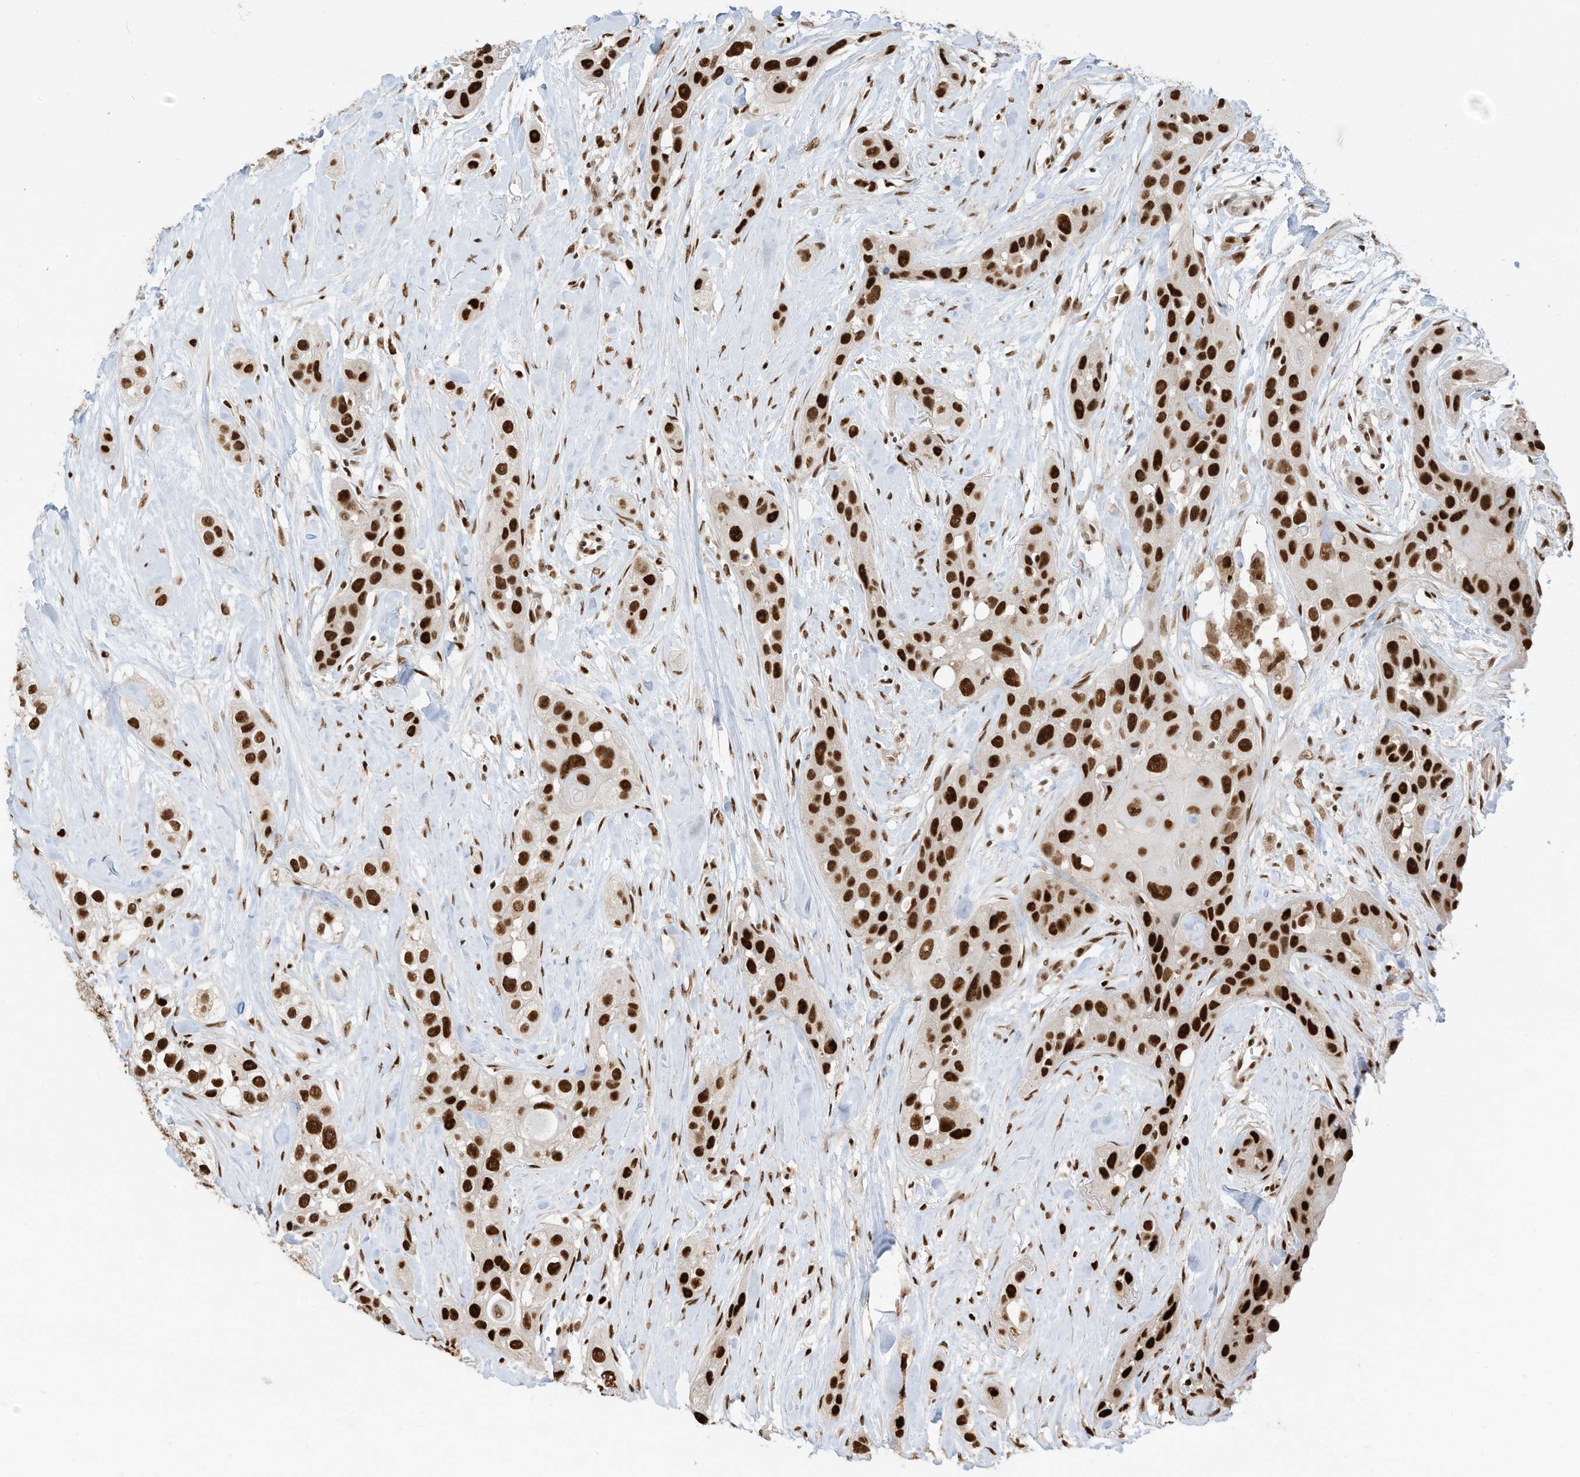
{"staining": {"intensity": "strong", "quantity": ">75%", "location": "nuclear"}, "tissue": "head and neck cancer", "cell_type": "Tumor cells", "image_type": "cancer", "snomed": [{"axis": "morphology", "description": "Normal tissue, NOS"}, {"axis": "morphology", "description": "Squamous cell carcinoma, NOS"}, {"axis": "topography", "description": "Skeletal muscle"}, {"axis": "topography", "description": "Head-Neck"}], "caption": "Protein expression analysis of head and neck cancer reveals strong nuclear expression in about >75% of tumor cells. (DAB (3,3'-diaminobenzidine) IHC with brightfield microscopy, high magnification).", "gene": "SAMD15", "patient": {"sex": "male", "age": 51}}